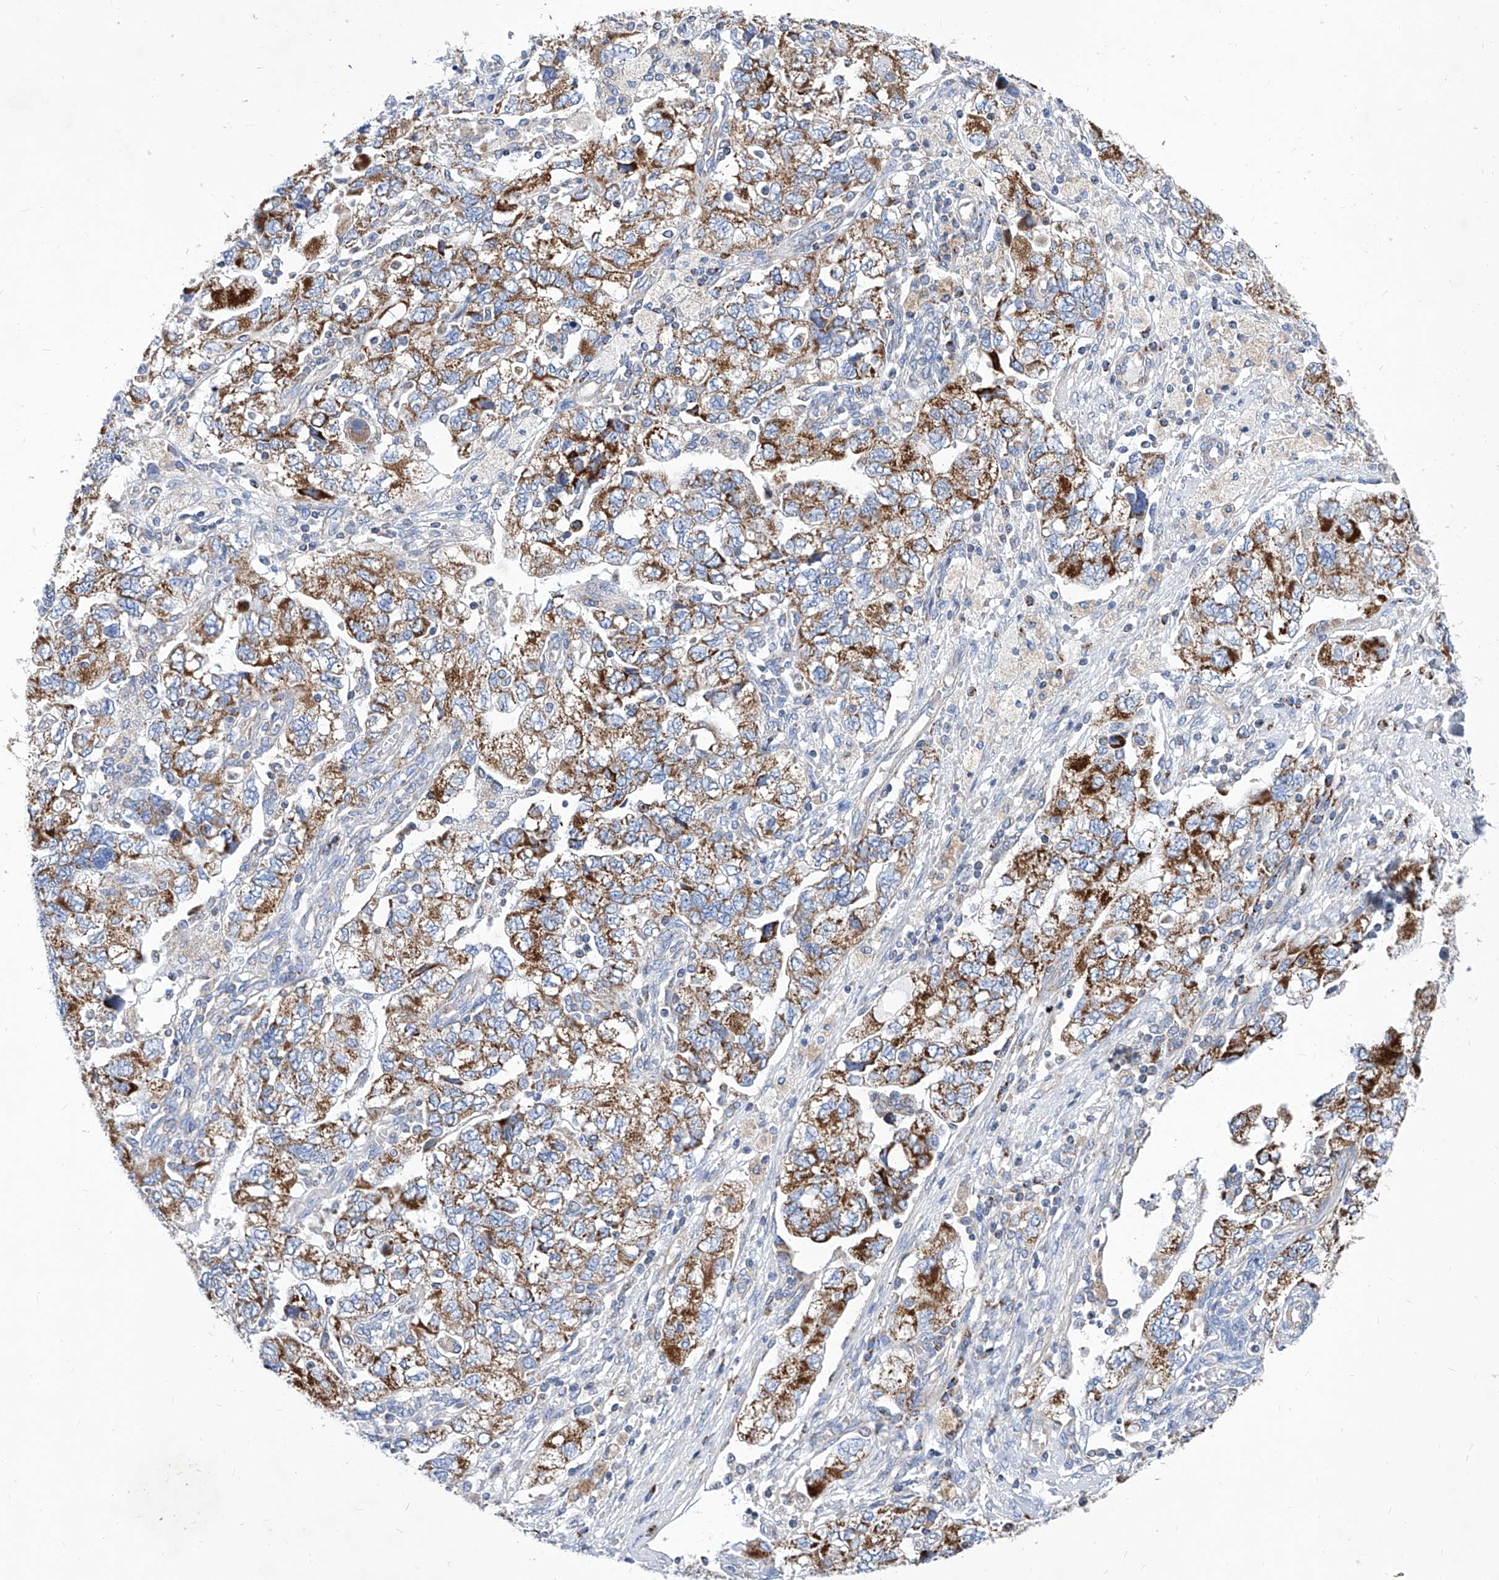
{"staining": {"intensity": "moderate", "quantity": ">75%", "location": "cytoplasmic/membranous"}, "tissue": "ovarian cancer", "cell_type": "Tumor cells", "image_type": "cancer", "snomed": [{"axis": "morphology", "description": "Carcinoma, NOS"}, {"axis": "morphology", "description": "Cystadenocarcinoma, serous, NOS"}, {"axis": "topography", "description": "Ovary"}], "caption": "Immunohistochemical staining of human carcinoma (ovarian) demonstrates medium levels of moderate cytoplasmic/membranous staining in approximately >75% of tumor cells.", "gene": "HRNR", "patient": {"sex": "female", "age": 69}}